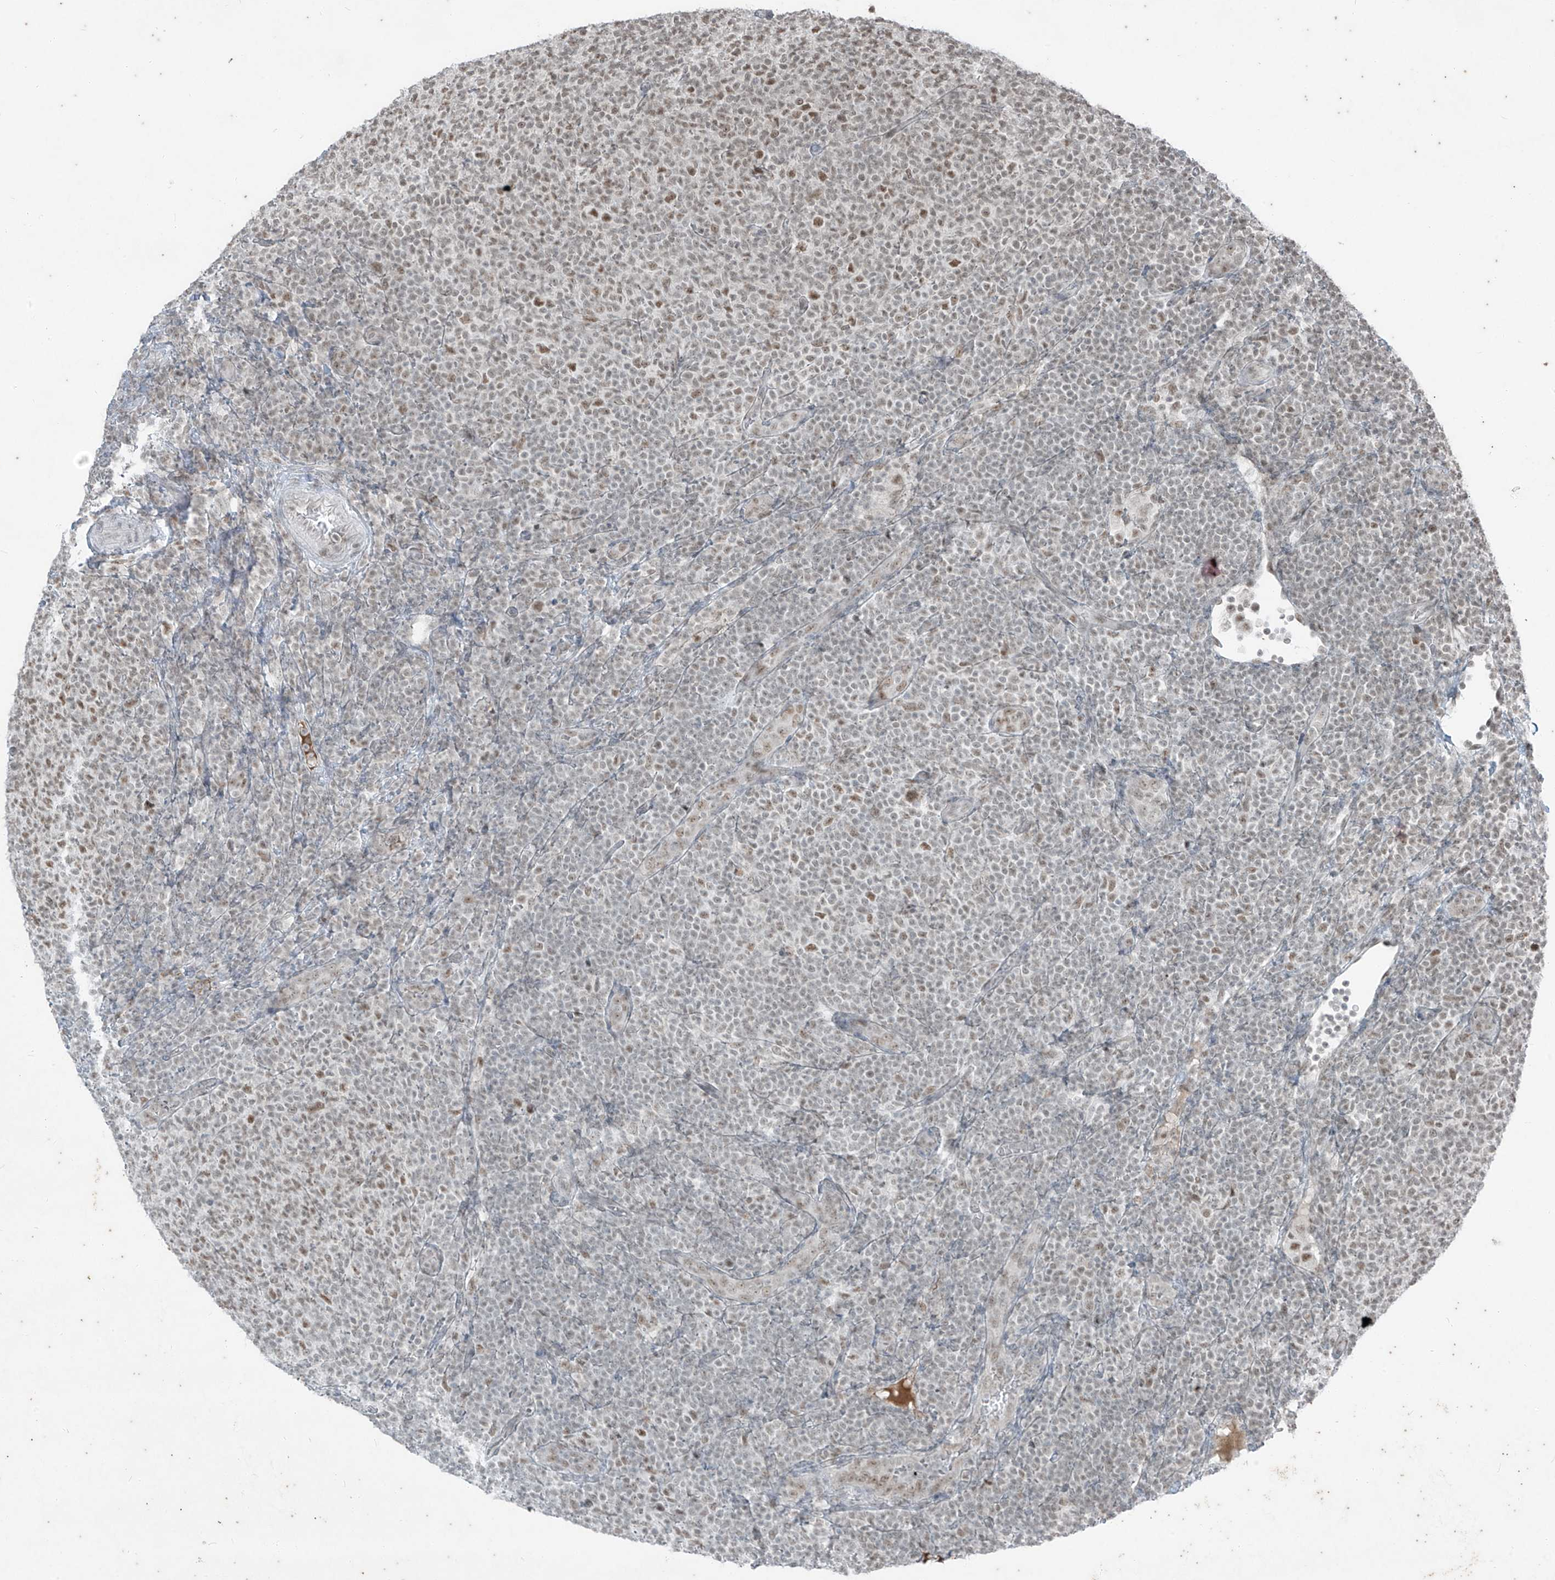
{"staining": {"intensity": "moderate", "quantity": "<25%", "location": "nuclear"}, "tissue": "lymphoma", "cell_type": "Tumor cells", "image_type": "cancer", "snomed": [{"axis": "morphology", "description": "Malignant lymphoma, non-Hodgkin's type, Low grade"}, {"axis": "topography", "description": "Lymph node"}], "caption": "Immunohistochemistry image of malignant lymphoma, non-Hodgkin's type (low-grade) stained for a protein (brown), which exhibits low levels of moderate nuclear positivity in about <25% of tumor cells.", "gene": "ZNF354B", "patient": {"sex": "male", "age": 66}}